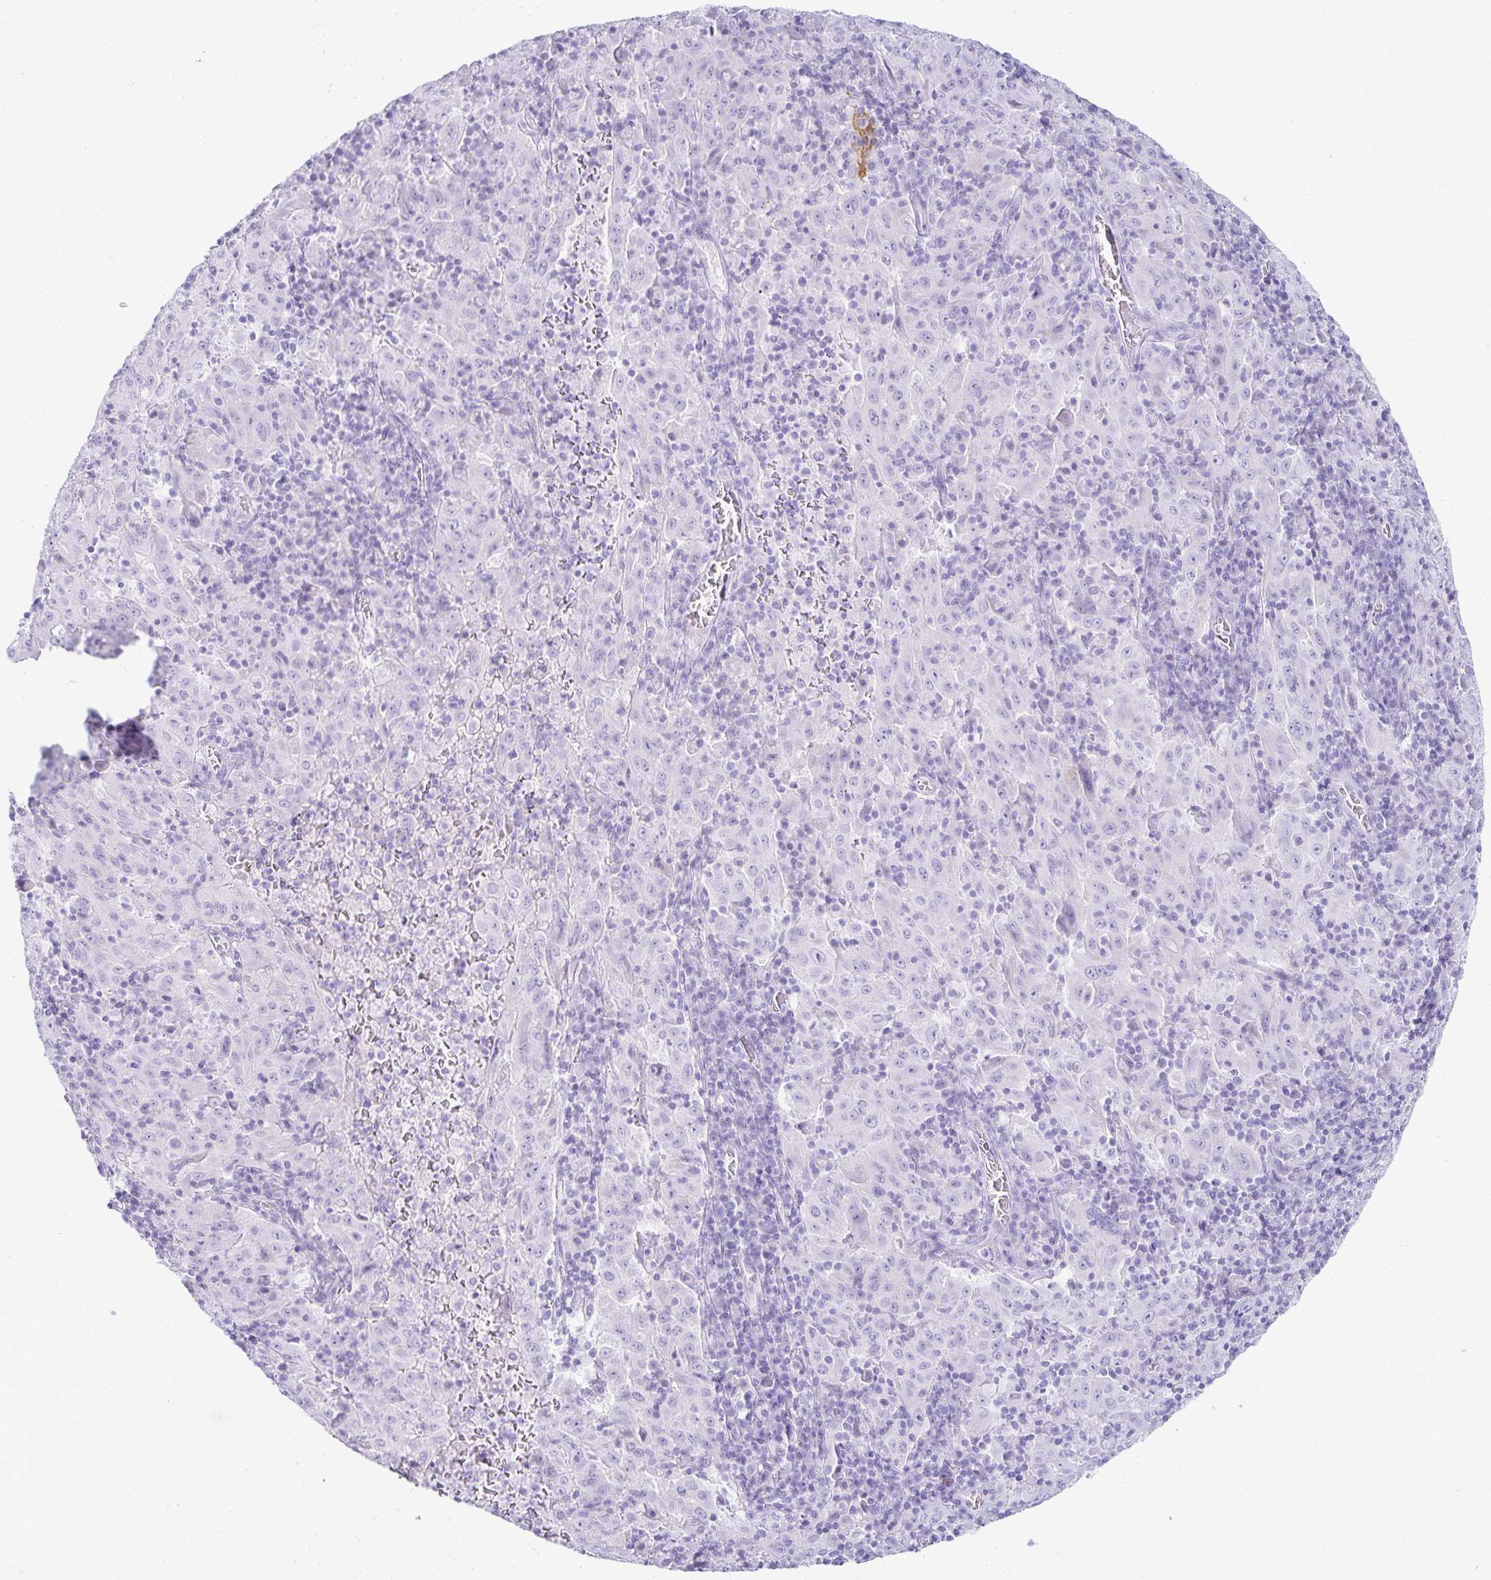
{"staining": {"intensity": "negative", "quantity": "none", "location": "none"}, "tissue": "pancreatic cancer", "cell_type": "Tumor cells", "image_type": "cancer", "snomed": [{"axis": "morphology", "description": "Adenocarcinoma, NOS"}, {"axis": "topography", "description": "Pancreas"}], "caption": "Human pancreatic cancer (adenocarcinoma) stained for a protein using IHC reveals no positivity in tumor cells.", "gene": "GP2", "patient": {"sex": "male", "age": 63}}